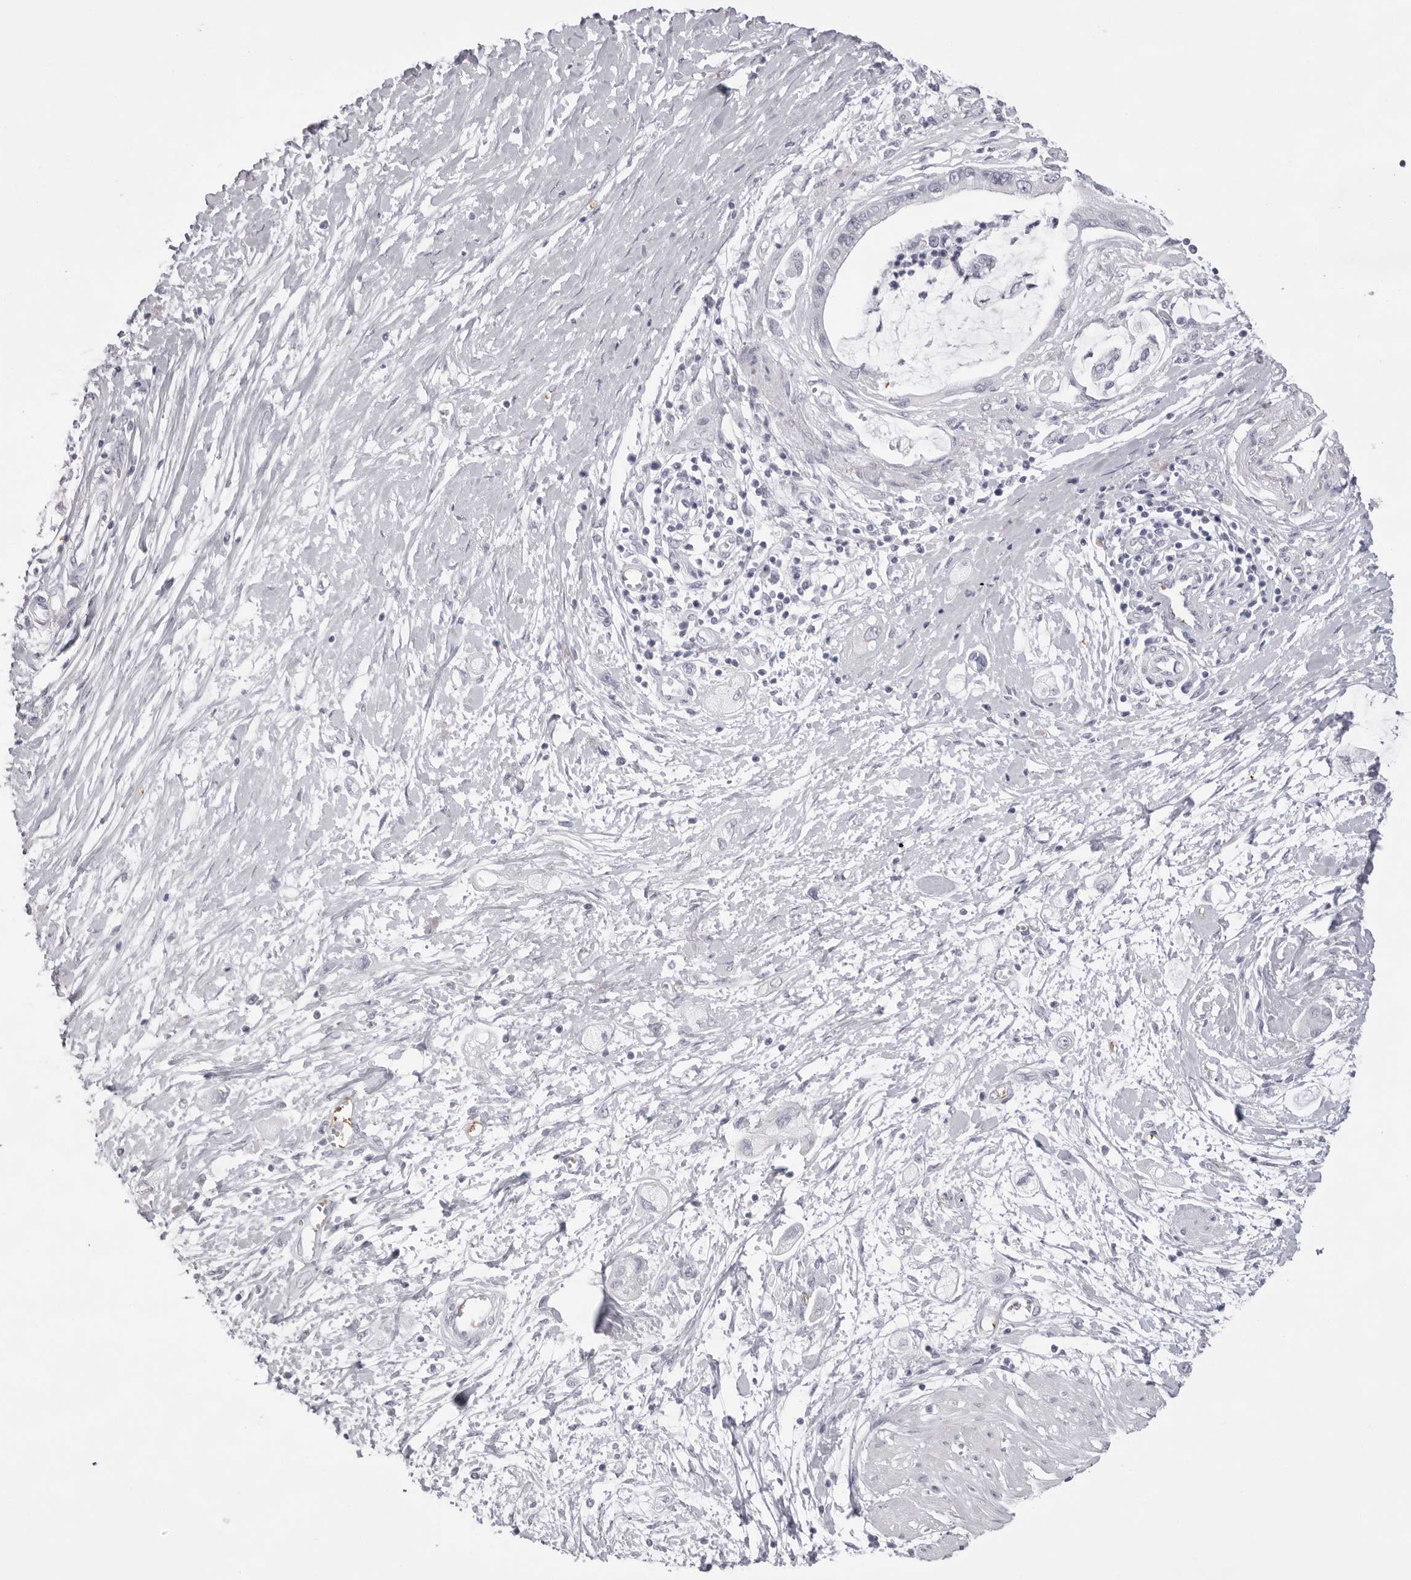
{"staining": {"intensity": "negative", "quantity": "none", "location": "none"}, "tissue": "pancreatic cancer", "cell_type": "Tumor cells", "image_type": "cancer", "snomed": [{"axis": "morphology", "description": "Adenocarcinoma, NOS"}, {"axis": "topography", "description": "Pancreas"}], "caption": "The histopathology image shows no significant positivity in tumor cells of pancreatic cancer.", "gene": "SPTA1", "patient": {"sex": "male", "age": 59}}